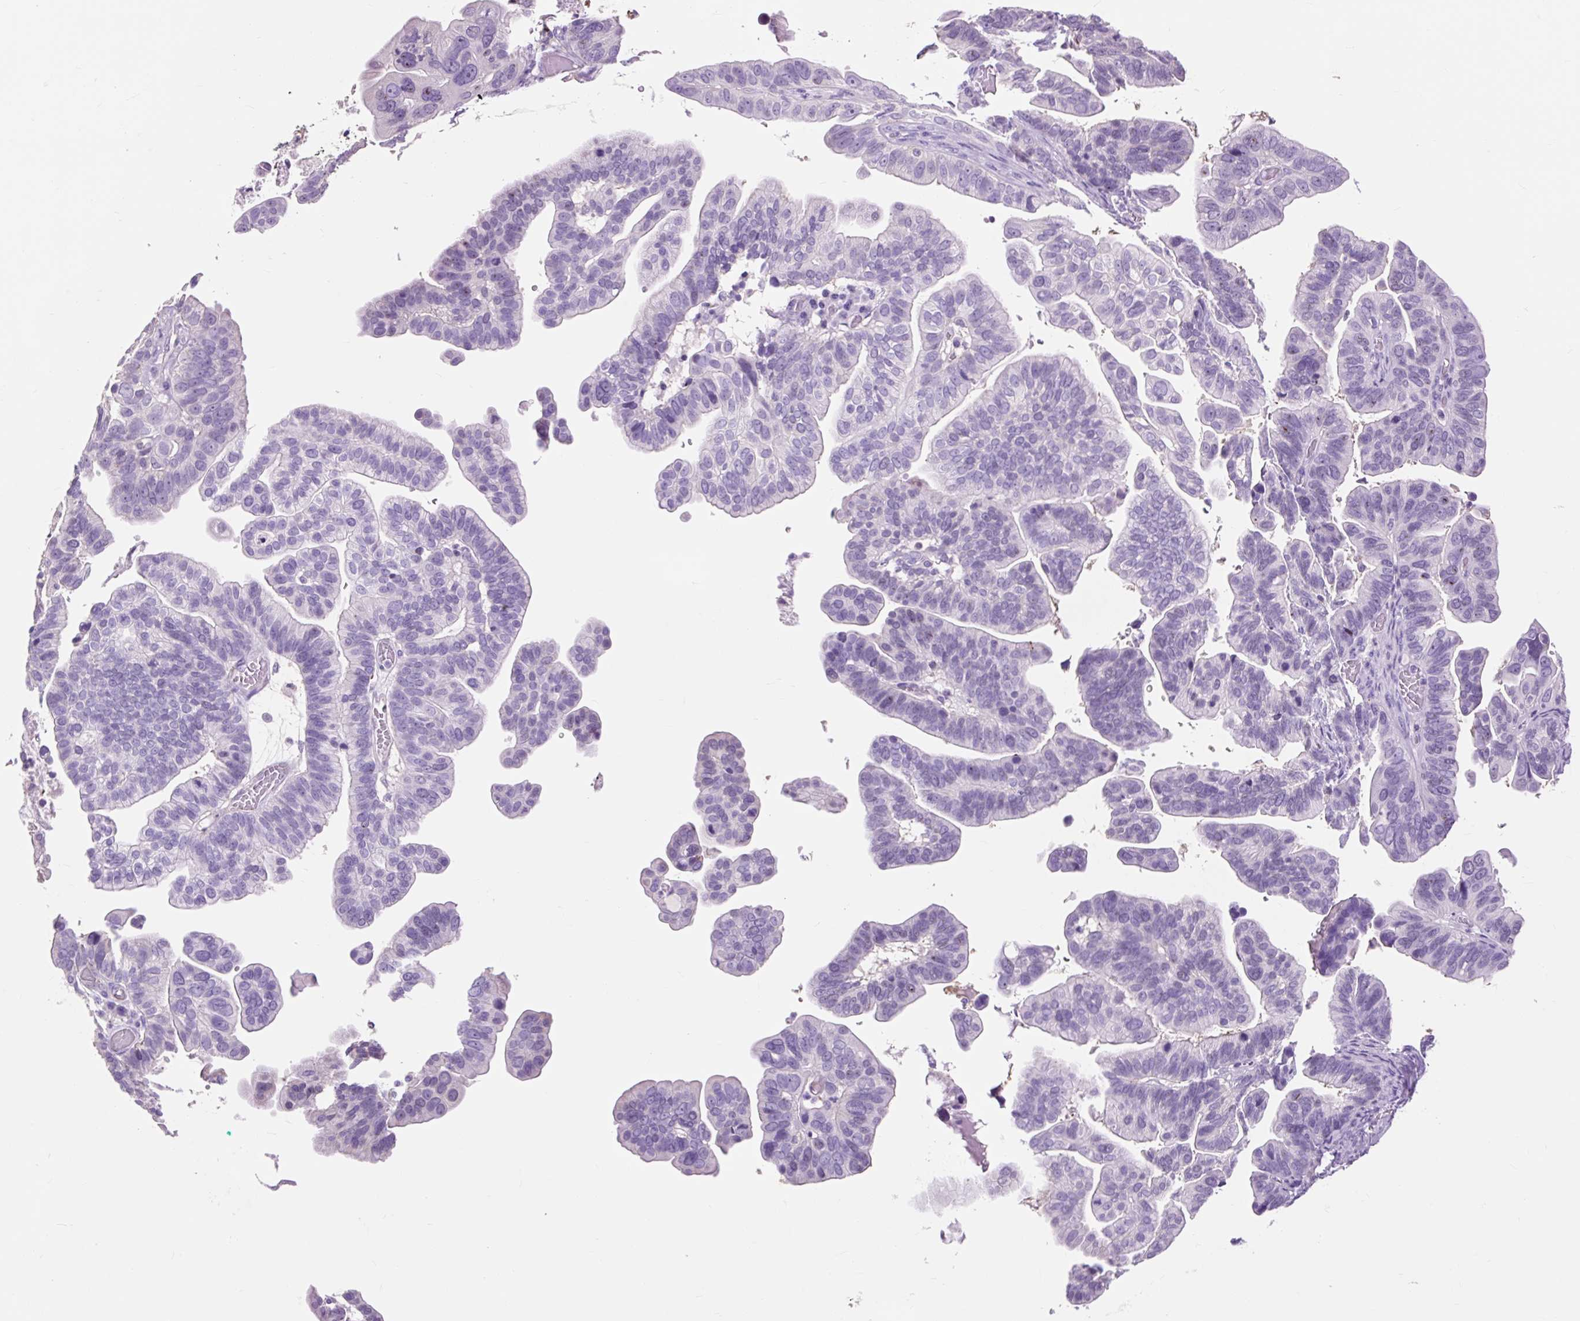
{"staining": {"intensity": "negative", "quantity": "none", "location": "none"}, "tissue": "ovarian cancer", "cell_type": "Tumor cells", "image_type": "cancer", "snomed": [{"axis": "morphology", "description": "Cystadenocarcinoma, serous, NOS"}, {"axis": "topography", "description": "Ovary"}], "caption": "Tumor cells are negative for brown protein staining in ovarian cancer (serous cystadenocarcinoma).", "gene": "OR10A7", "patient": {"sex": "female", "age": 56}}